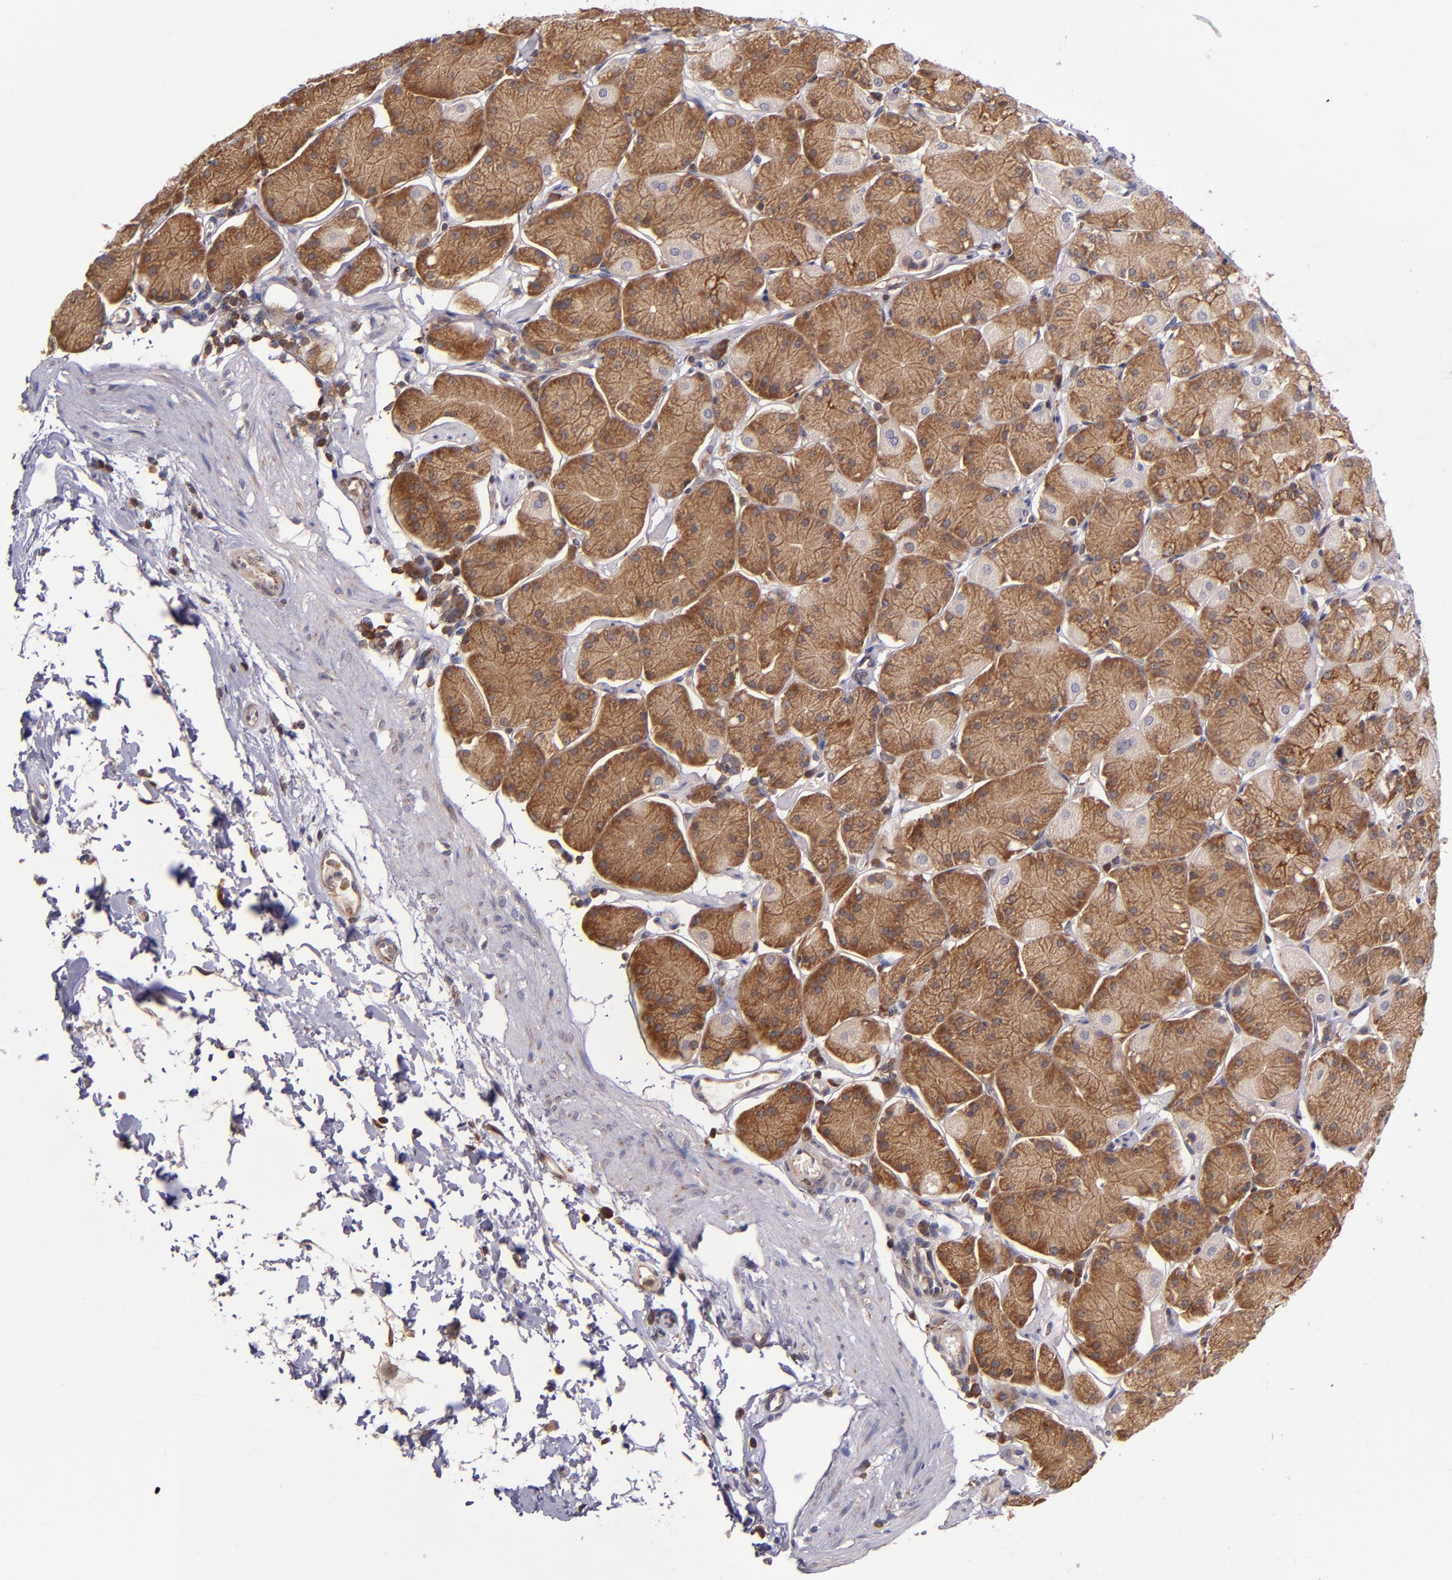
{"staining": {"intensity": "moderate", "quantity": ">75%", "location": "cytoplasmic/membranous"}, "tissue": "stomach", "cell_type": "Glandular cells", "image_type": "normal", "snomed": [{"axis": "morphology", "description": "Normal tissue, NOS"}, {"axis": "topography", "description": "Stomach, upper"}, {"axis": "topography", "description": "Stomach"}], "caption": "IHC image of benign stomach: human stomach stained using IHC exhibits medium levels of moderate protein expression localized specifically in the cytoplasmic/membranous of glandular cells, appearing as a cytoplasmic/membranous brown color.", "gene": "EIF4ENIF1", "patient": {"sex": "male", "age": 76}}